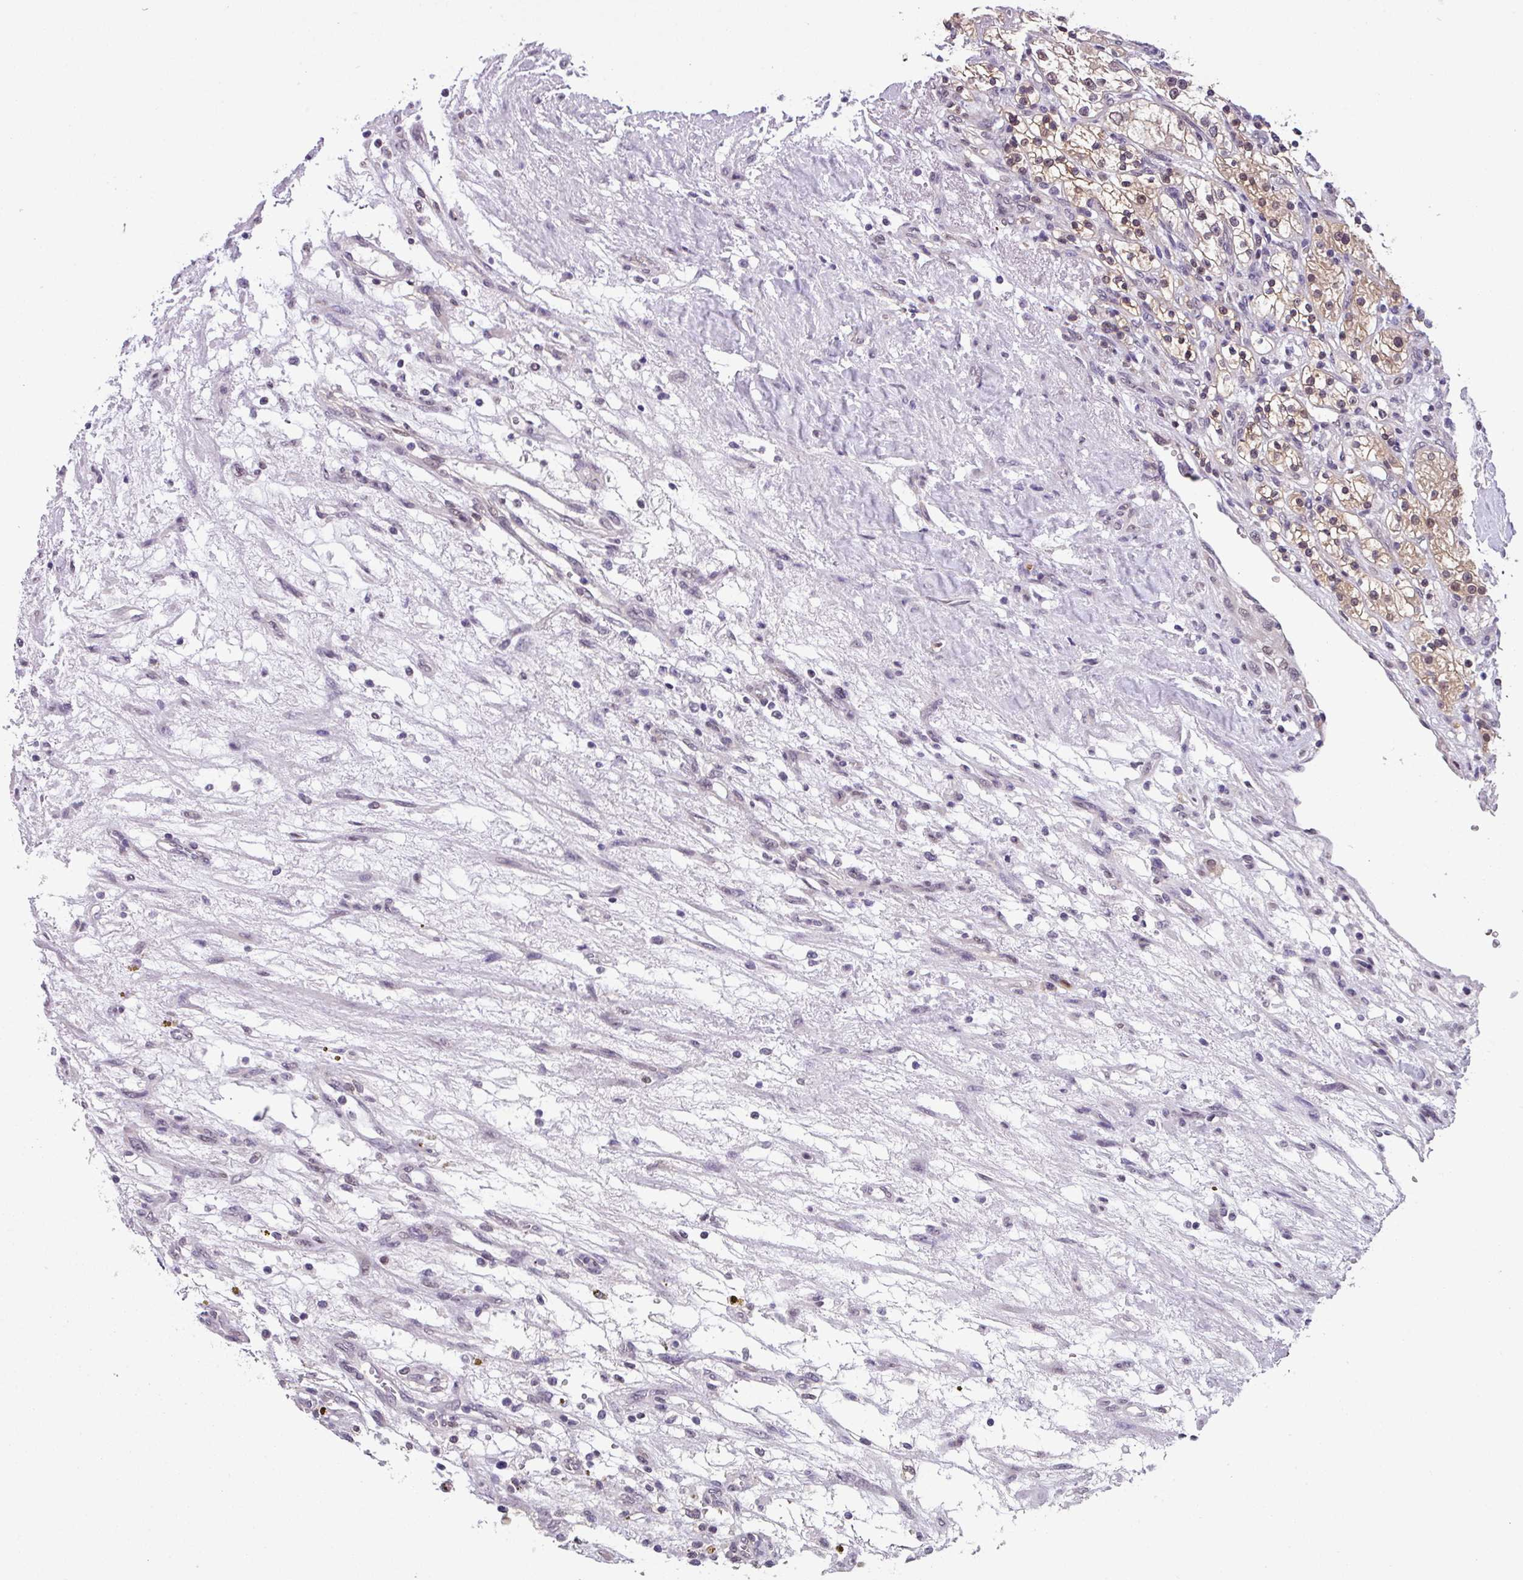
{"staining": {"intensity": "weak", "quantity": ">75%", "location": "cytoplasmic/membranous,nuclear"}, "tissue": "renal cancer", "cell_type": "Tumor cells", "image_type": "cancer", "snomed": [{"axis": "morphology", "description": "Adenocarcinoma, NOS"}, {"axis": "topography", "description": "Kidney"}], "caption": "Immunohistochemistry (IHC) (DAB (3,3'-diaminobenzidine)) staining of human renal cancer displays weak cytoplasmic/membranous and nuclear protein positivity in about >75% of tumor cells. The staining was performed using DAB, with brown indicating positive protein expression. Nuclei are stained blue with hematoxylin.", "gene": "ZFP3", "patient": {"sex": "female", "age": 57}}